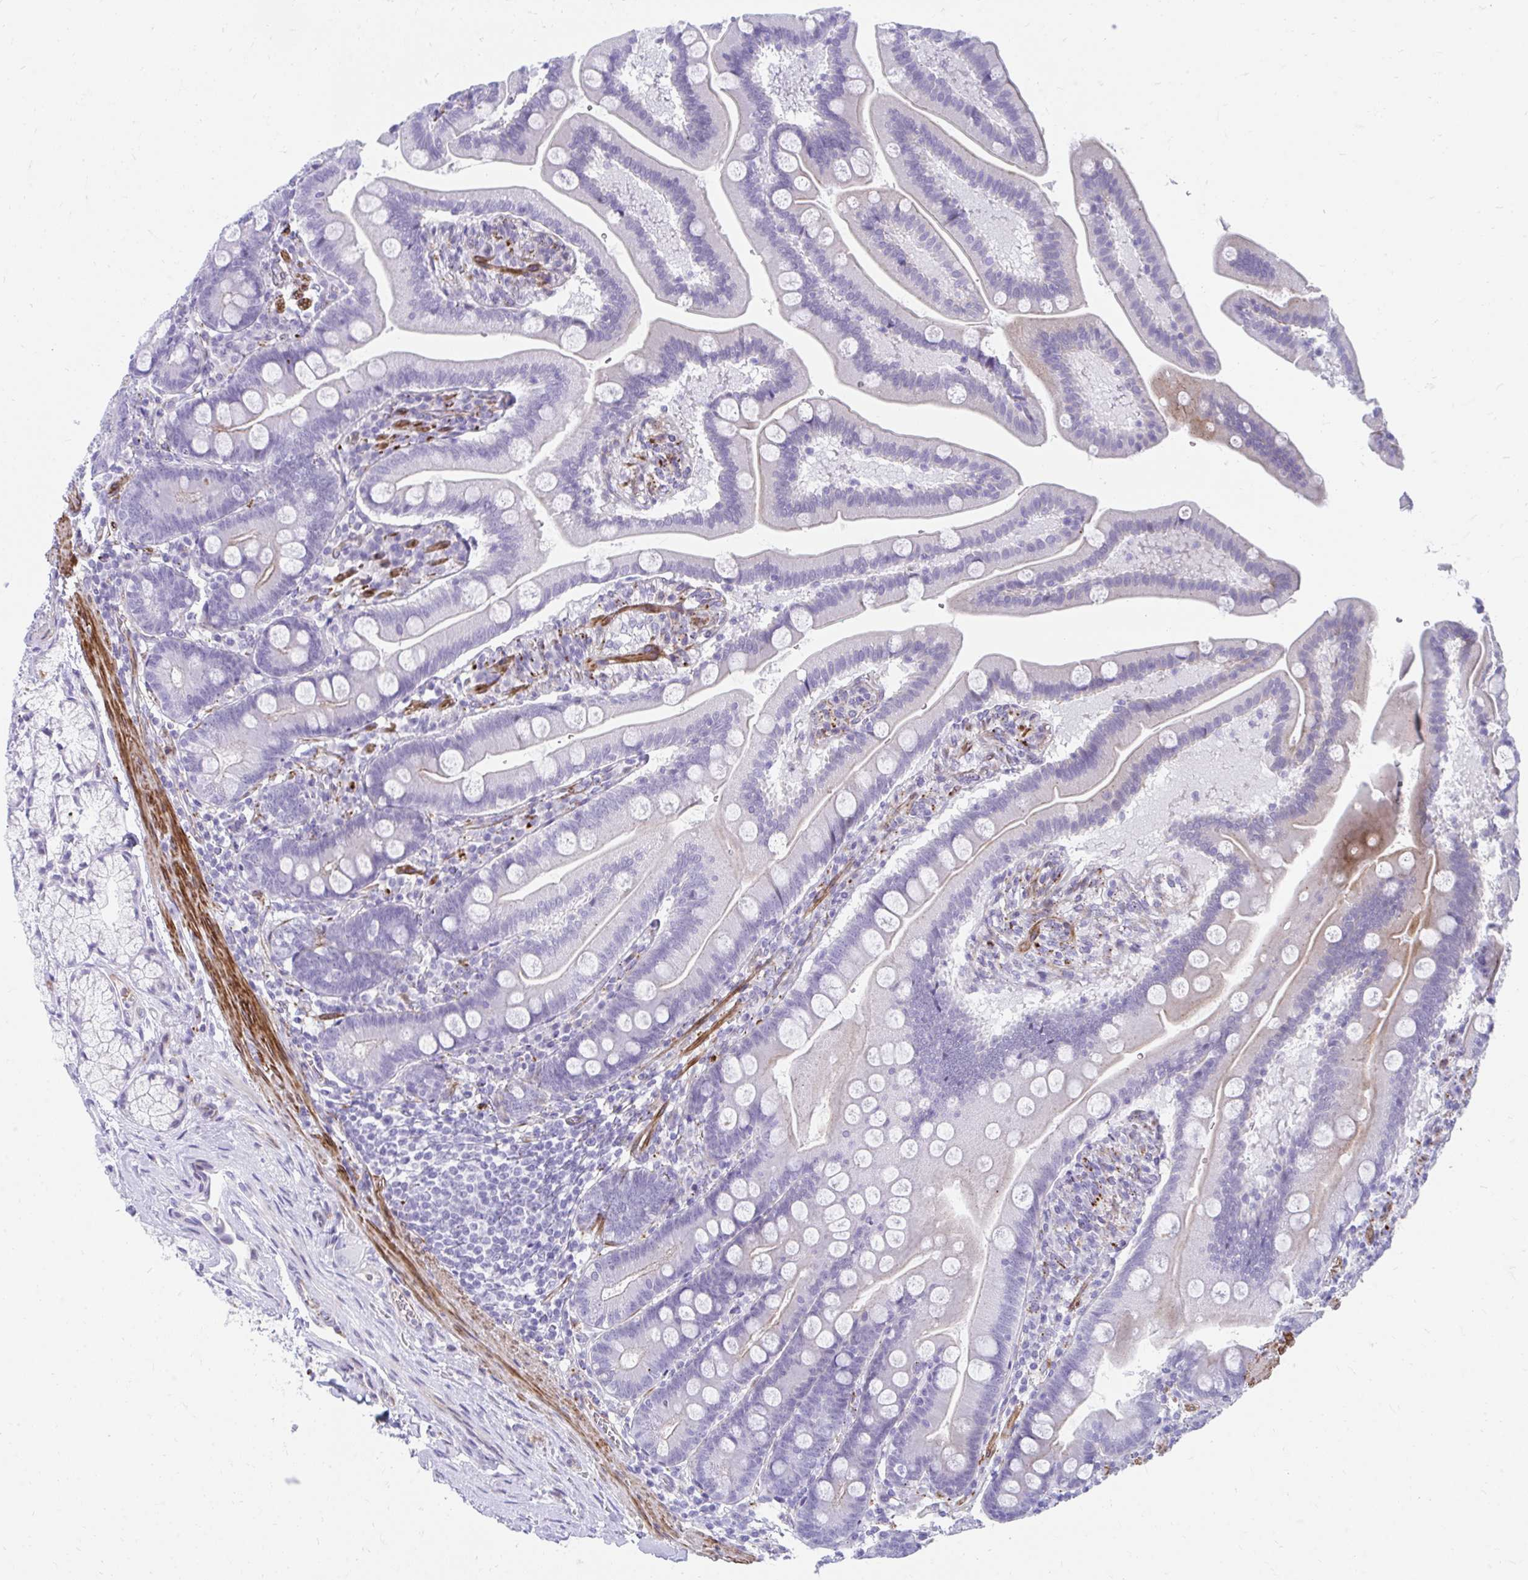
{"staining": {"intensity": "moderate", "quantity": "<25%", "location": "cytoplasmic/membranous"}, "tissue": "duodenum", "cell_type": "Glandular cells", "image_type": "normal", "snomed": [{"axis": "morphology", "description": "Normal tissue, NOS"}, {"axis": "topography", "description": "Duodenum"}], "caption": "Duodenum stained with DAB (3,3'-diaminobenzidine) immunohistochemistry (IHC) exhibits low levels of moderate cytoplasmic/membranous expression in approximately <25% of glandular cells.", "gene": "CSTB", "patient": {"sex": "female", "age": 67}}